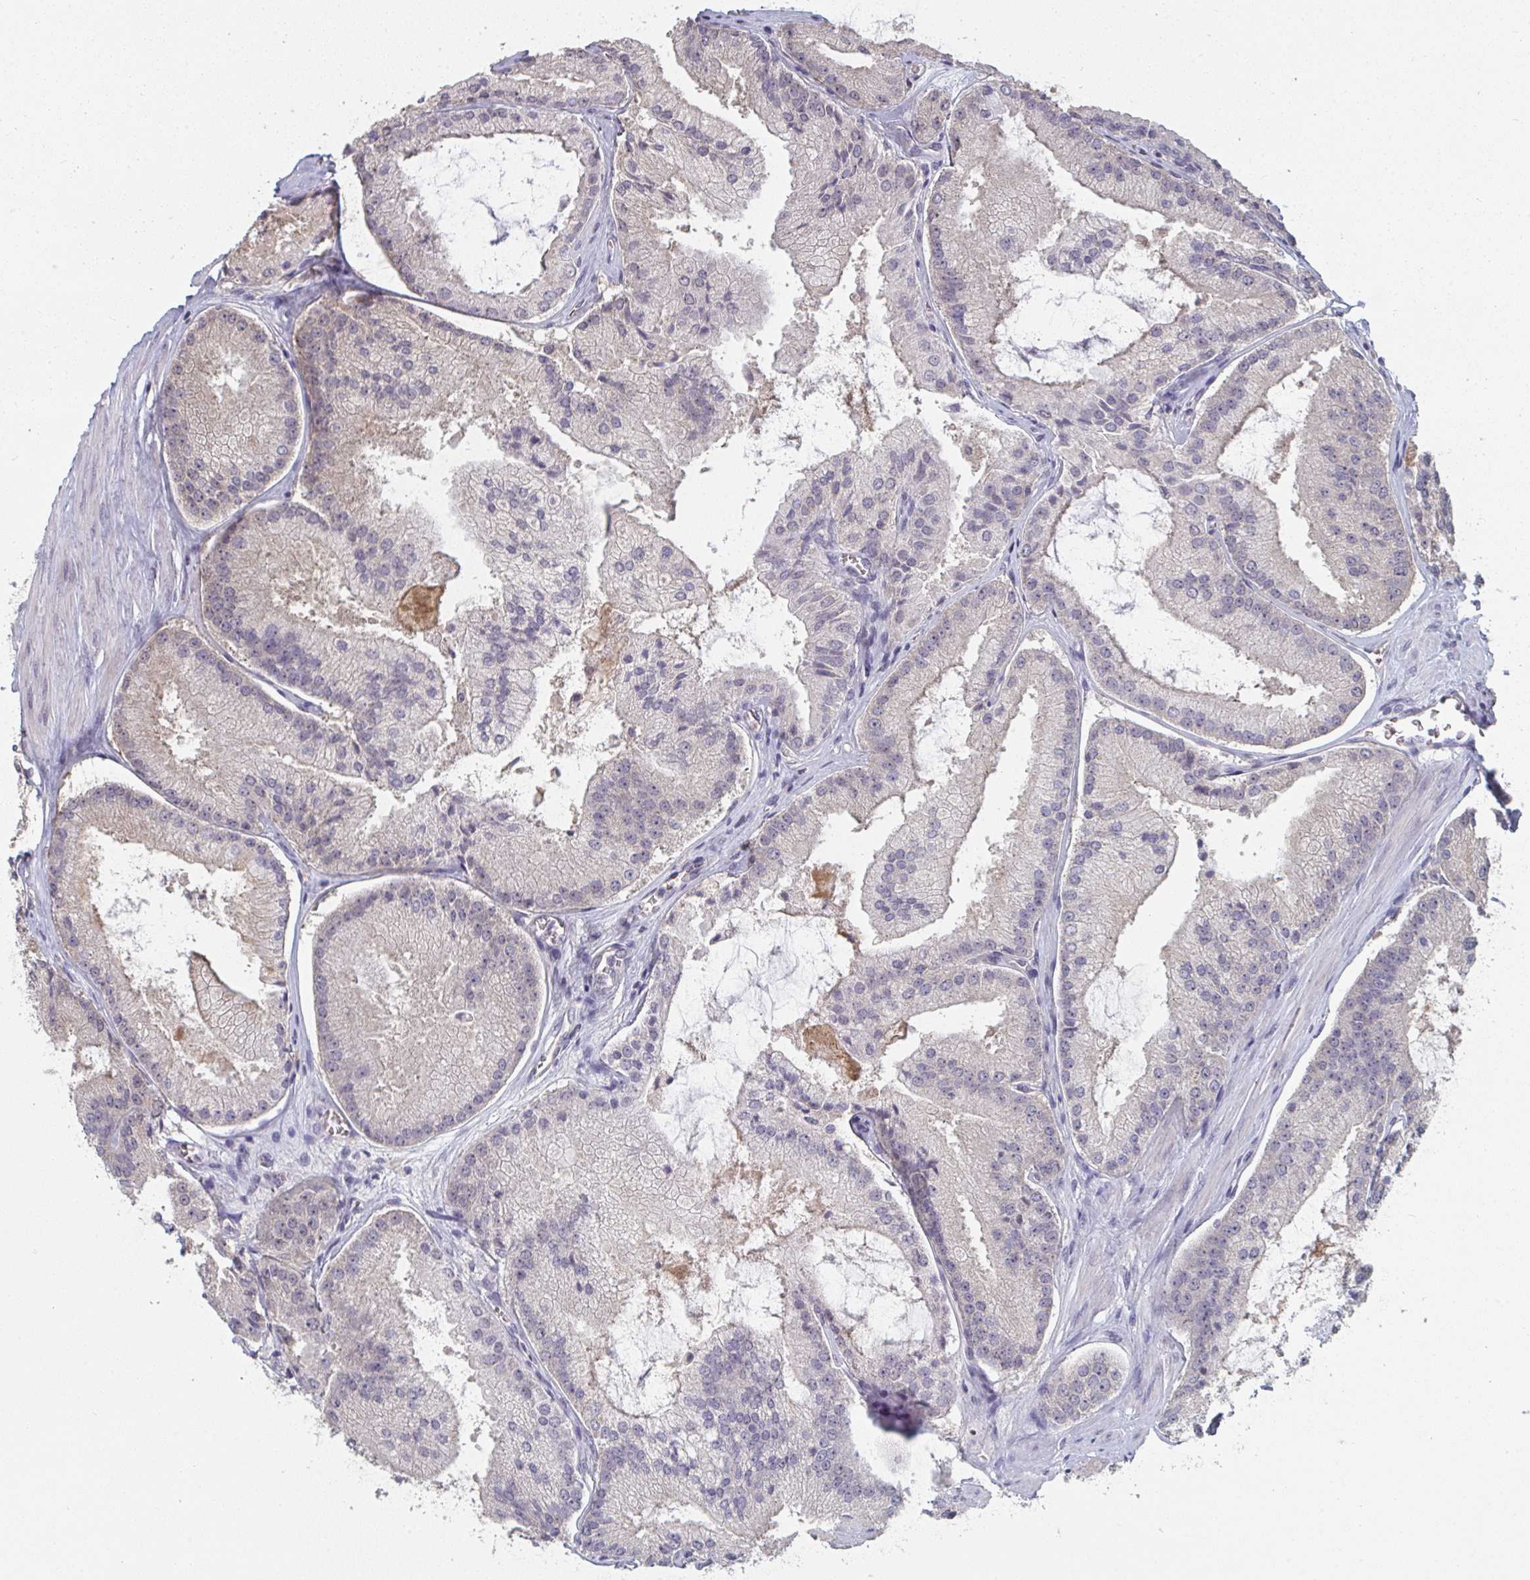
{"staining": {"intensity": "weak", "quantity": "<25%", "location": "cytoplasmic/membranous"}, "tissue": "prostate cancer", "cell_type": "Tumor cells", "image_type": "cancer", "snomed": [{"axis": "morphology", "description": "Adenocarcinoma, High grade"}, {"axis": "topography", "description": "Prostate"}], "caption": "An immunohistochemistry micrograph of prostate cancer (high-grade adenocarcinoma) is shown. There is no staining in tumor cells of prostate cancer (high-grade adenocarcinoma).", "gene": "LIX1", "patient": {"sex": "male", "age": 73}}